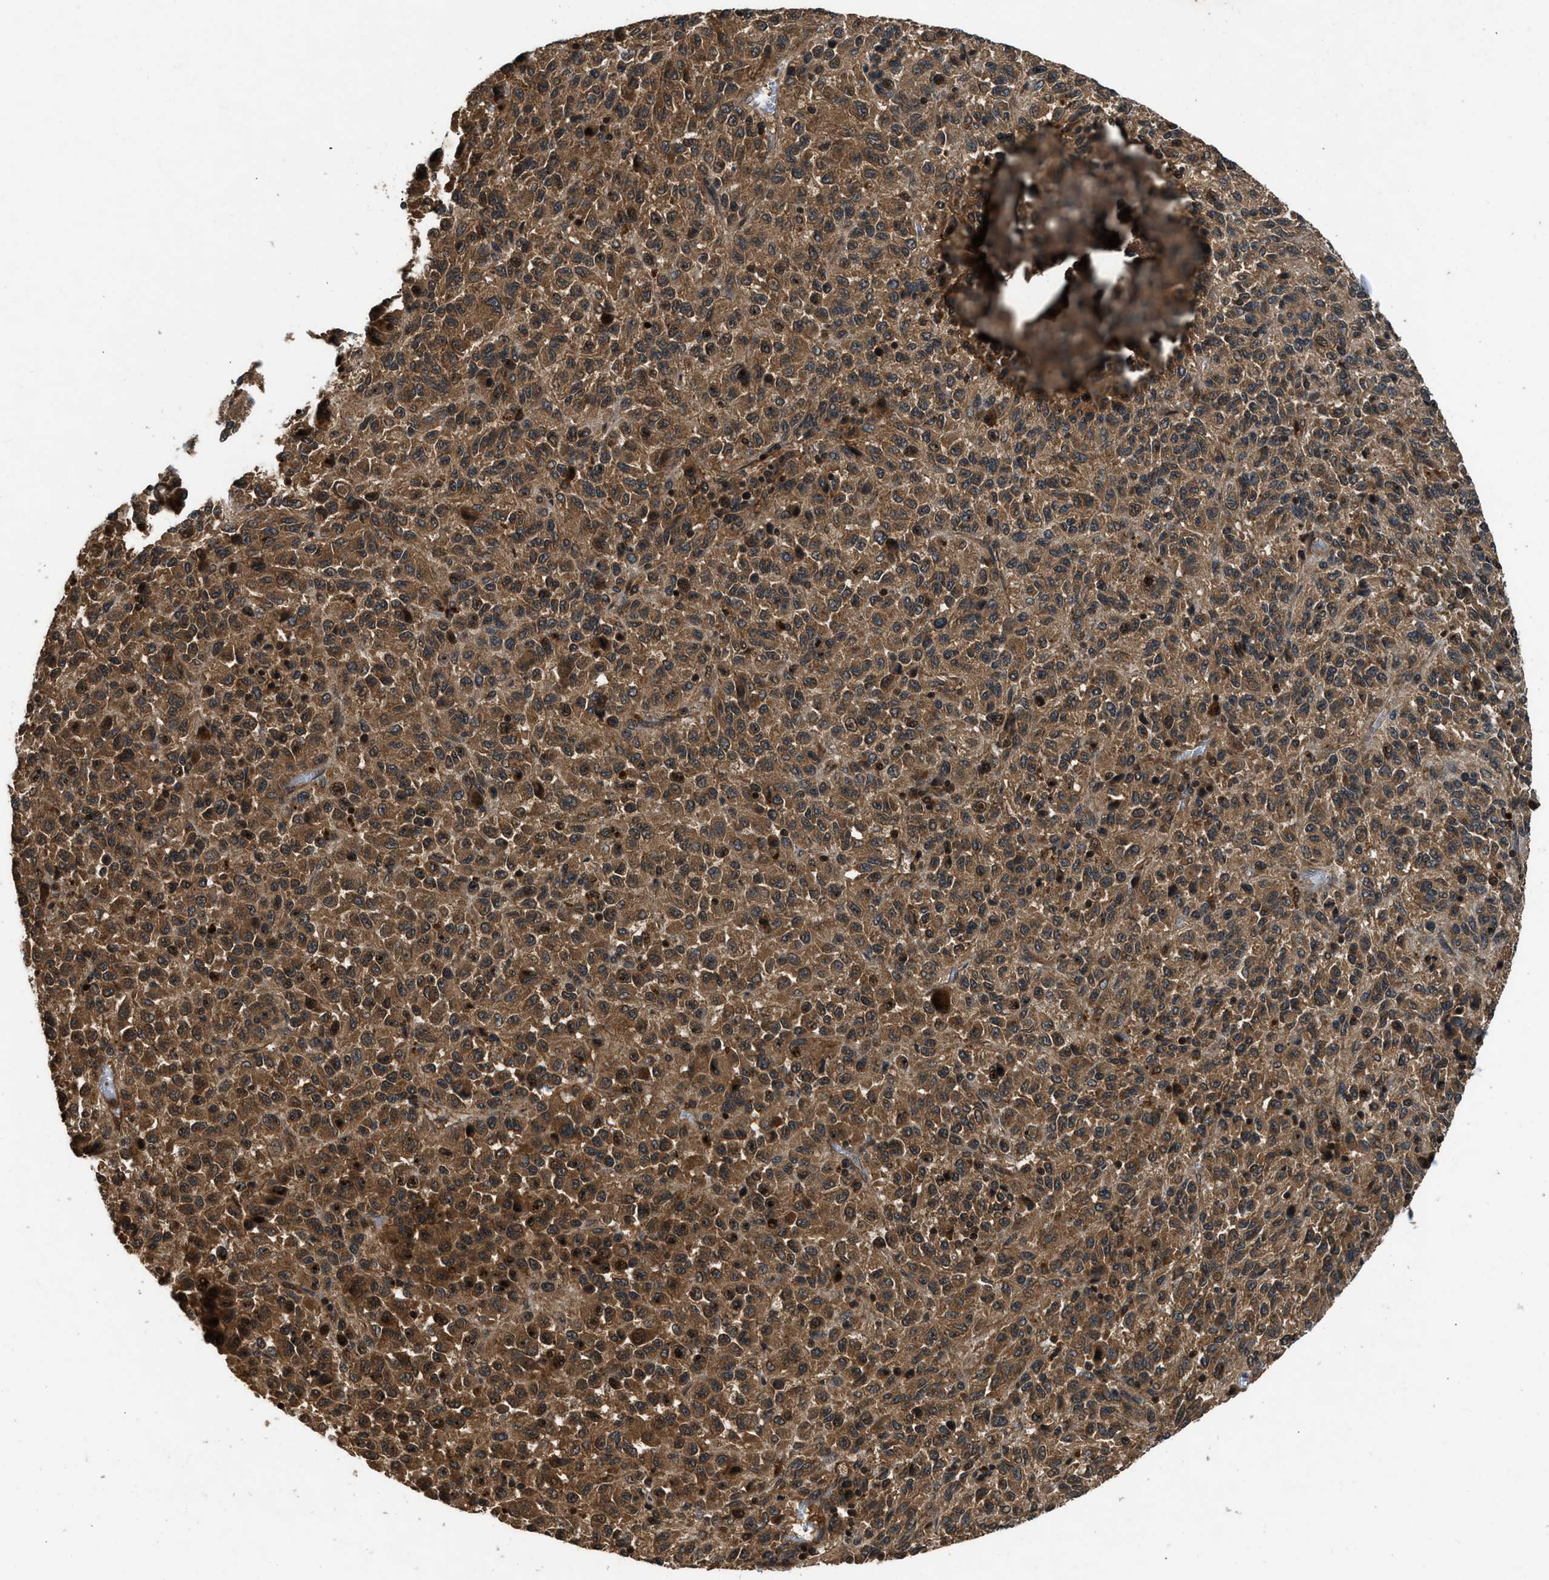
{"staining": {"intensity": "moderate", "quantity": ">75%", "location": "cytoplasmic/membranous"}, "tissue": "melanoma", "cell_type": "Tumor cells", "image_type": "cancer", "snomed": [{"axis": "morphology", "description": "Malignant melanoma, Metastatic site"}, {"axis": "topography", "description": "Lung"}], "caption": "Protein expression analysis of malignant melanoma (metastatic site) demonstrates moderate cytoplasmic/membranous expression in approximately >75% of tumor cells. (DAB (3,3'-diaminobenzidine) = brown stain, brightfield microscopy at high magnification).", "gene": "RPS6KB1", "patient": {"sex": "male", "age": 64}}